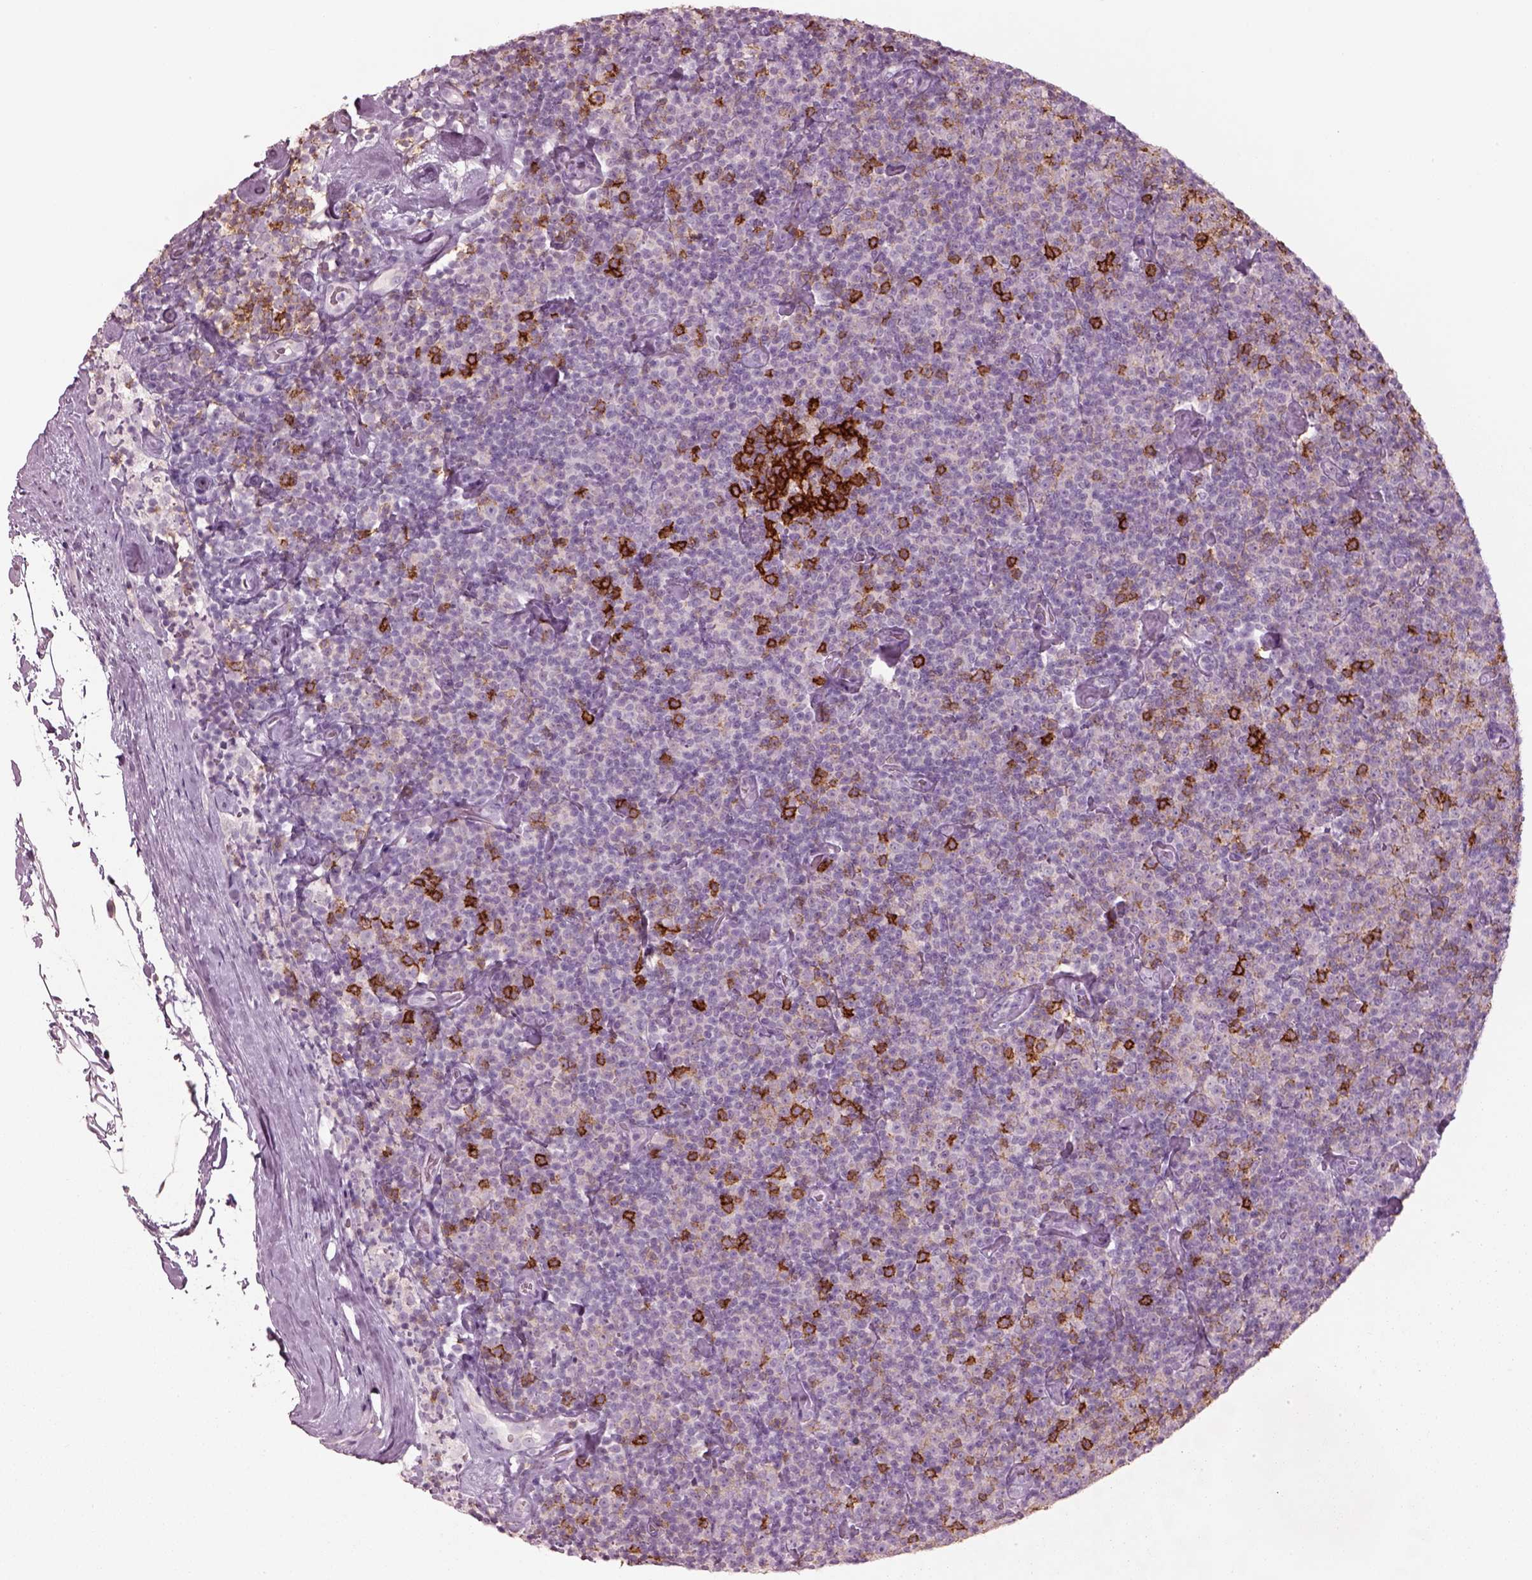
{"staining": {"intensity": "negative", "quantity": "none", "location": "none"}, "tissue": "lymphoma", "cell_type": "Tumor cells", "image_type": "cancer", "snomed": [{"axis": "morphology", "description": "Malignant lymphoma, non-Hodgkin's type, Low grade"}, {"axis": "topography", "description": "Lymph node"}], "caption": "DAB (3,3'-diaminobenzidine) immunohistochemical staining of low-grade malignant lymphoma, non-Hodgkin's type exhibits no significant positivity in tumor cells.", "gene": "PDCD1", "patient": {"sex": "male", "age": 81}}